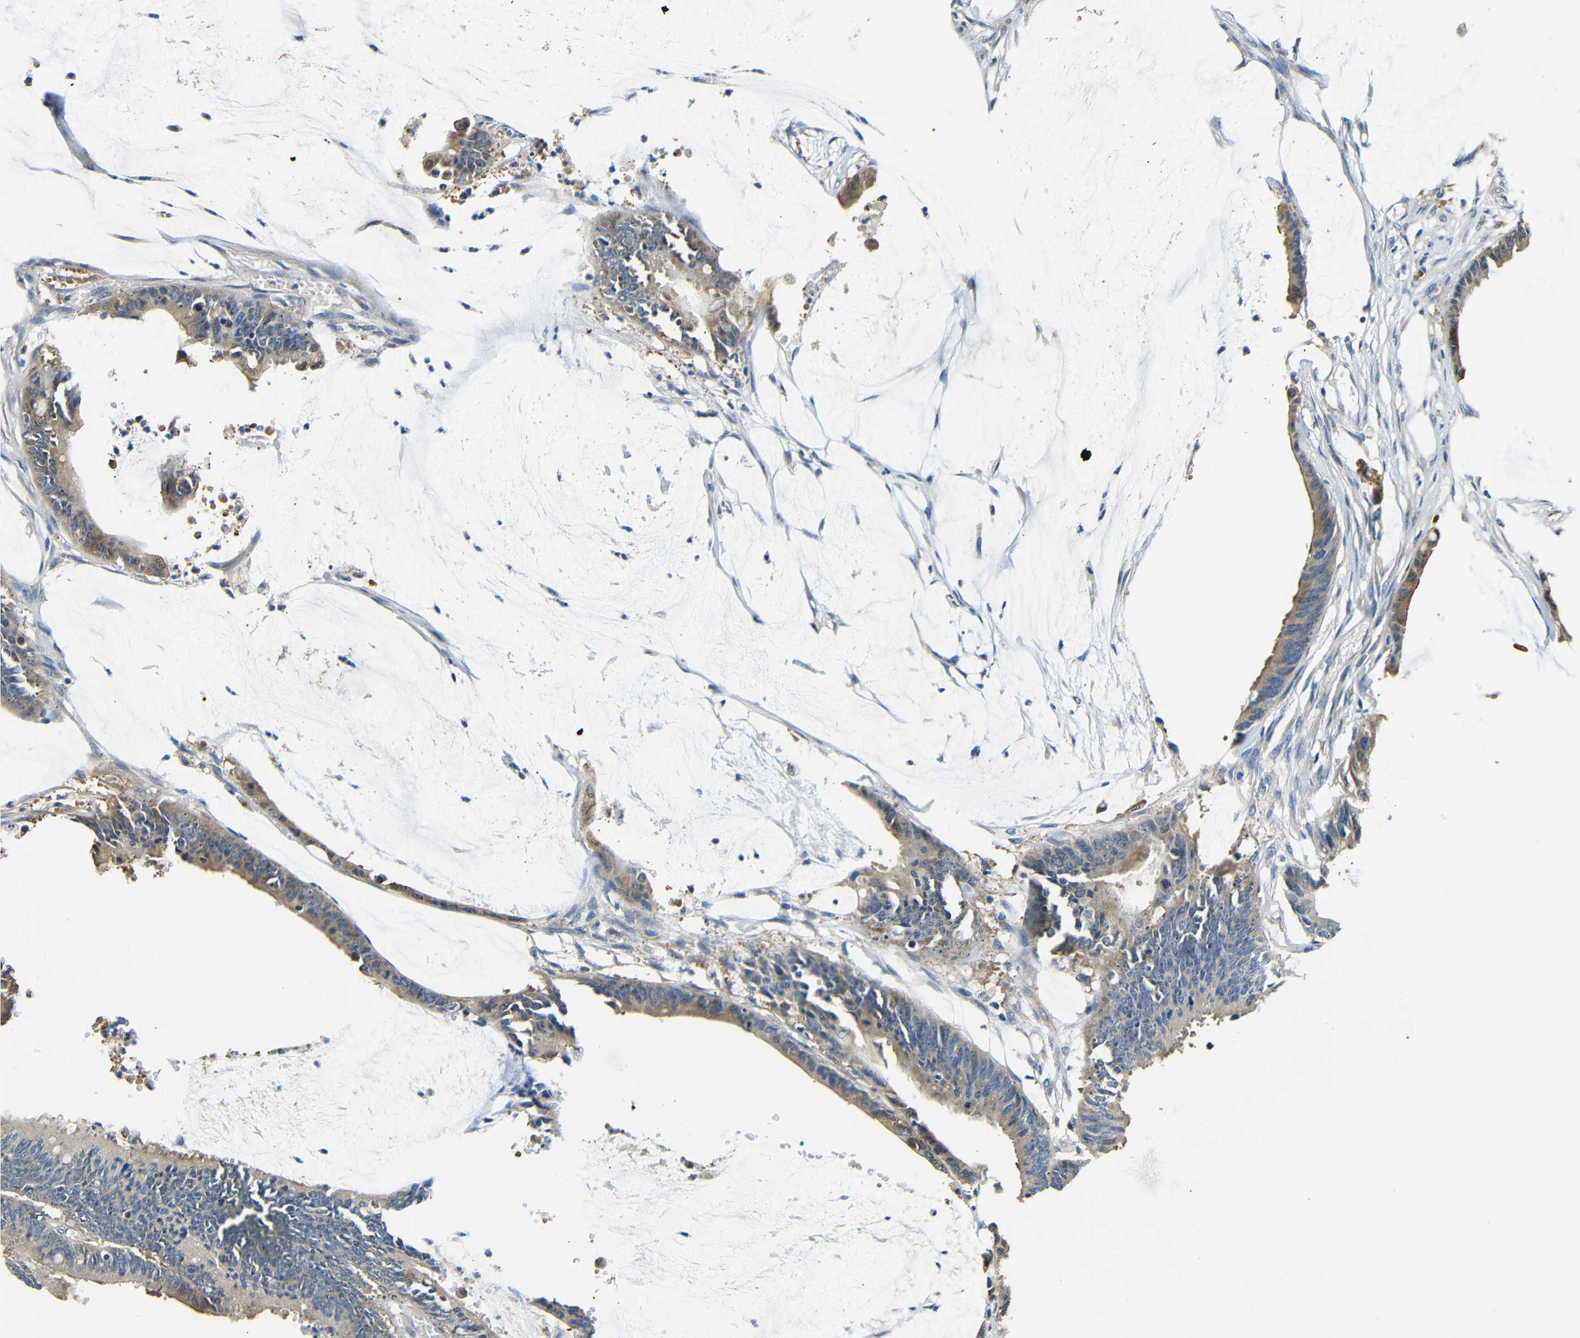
{"staining": {"intensity": "moderate", "quantity": ">75%", "location": "cytoplasmic/membranous"}, "tissue": "colorectal cancer", "cell_type": "Tumor cells", "image_type": "cancer", "snomed": [{"axis": "morphology", "description": "Adenocarcinoma, NOS"}, {"axis": "topography", "description": "Rectum"}], "caption": "Immunohistochemical staining of human colorectal adenocarcinoma demonstrates medium levels of moderate cytoplasmic/membranous protein positivity in about >75% of tumor cells. (DAB IHC with brightfield microscopy, high magnification).", "gene": "FMO5", "patient": {"sex": "female", "age": 66}}